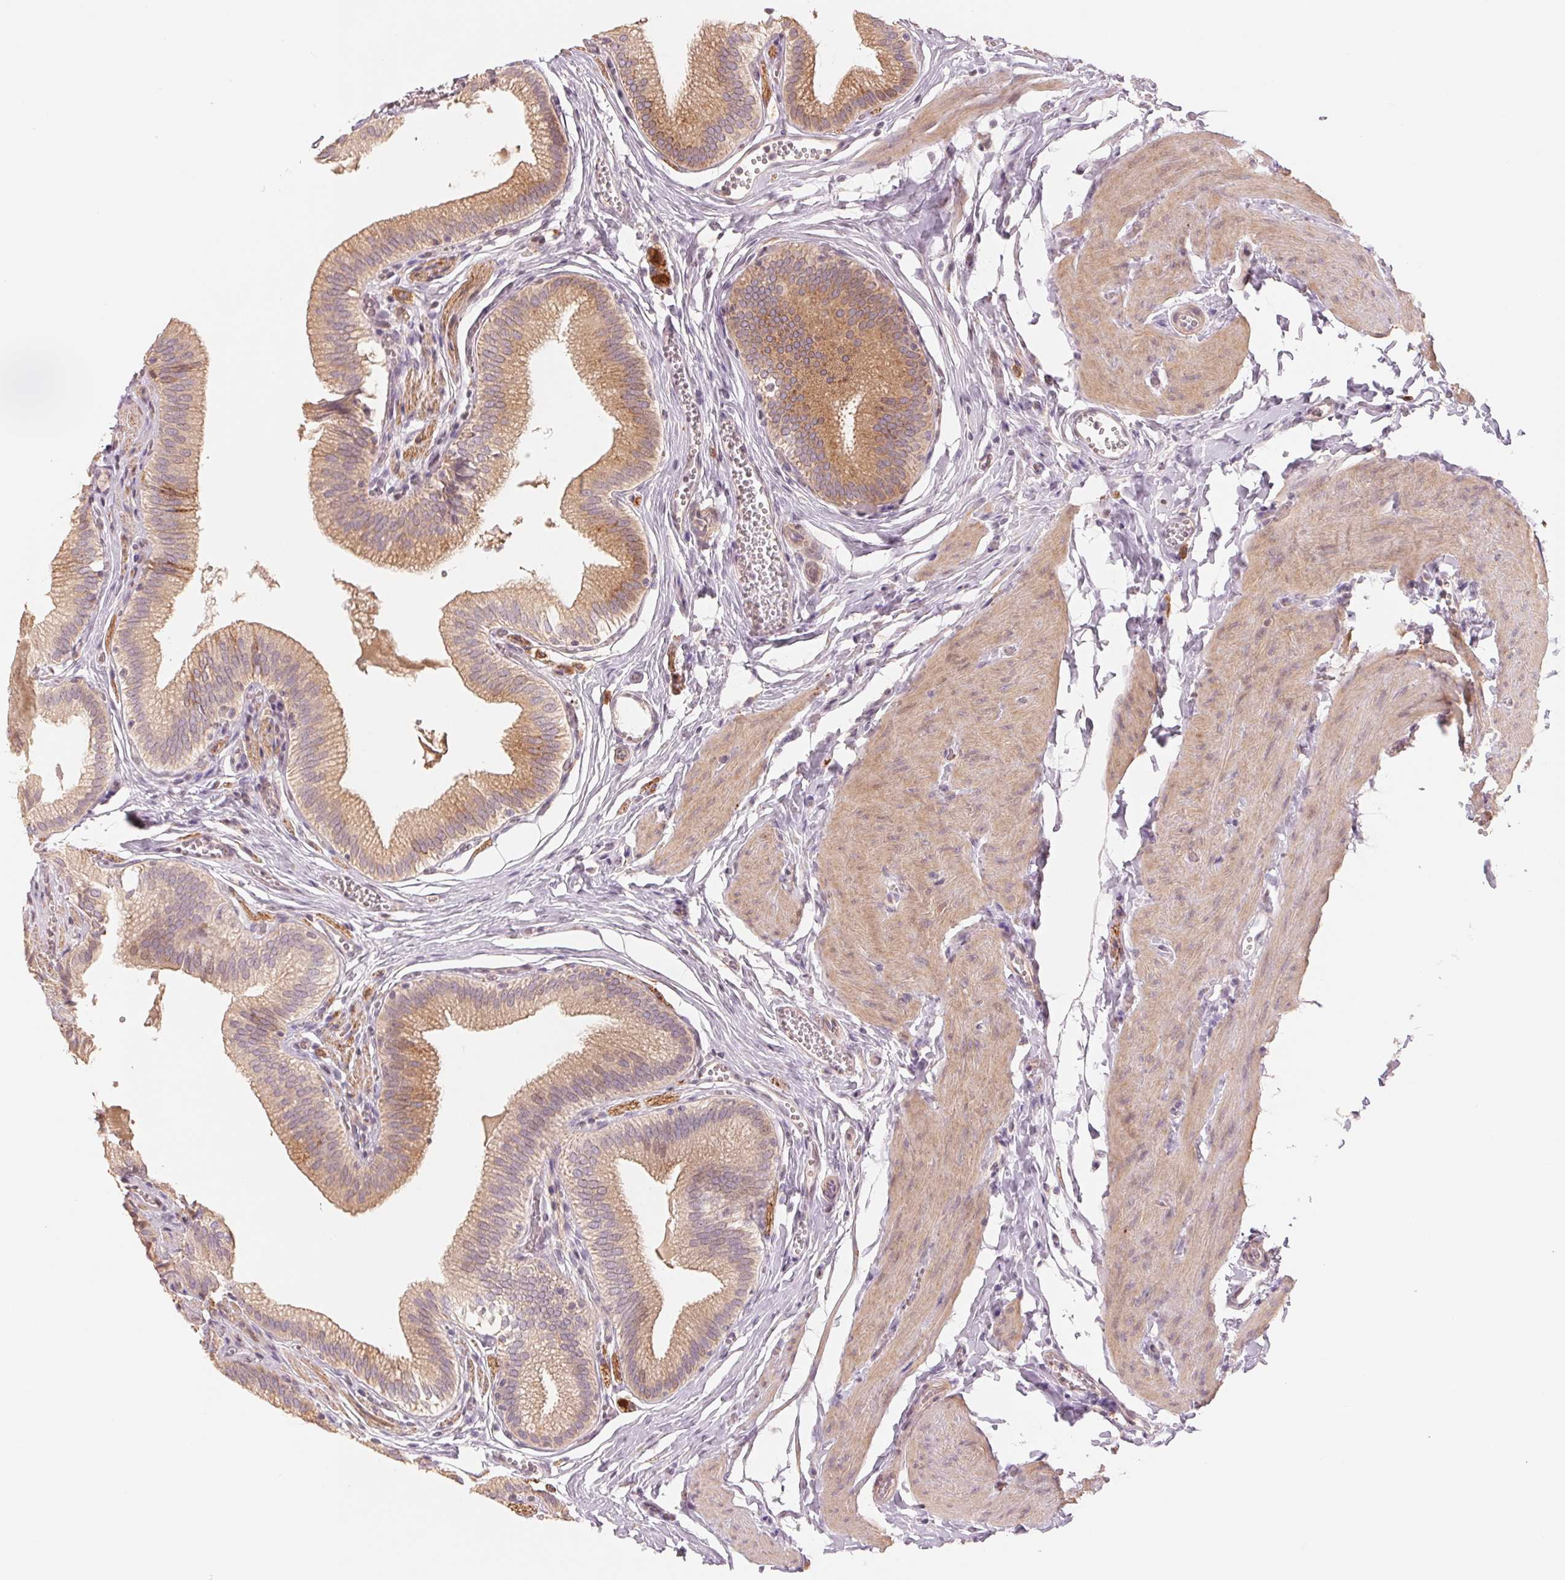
{"staining": {"intensity": "moderate", "quantity": ">75%", "location": "cytoplasmic/membranous"}, "tissue": "gallbladder", "cell_type": "Glandular cells", "image_type": "normal", "snomed": [{"axis": "morphology", "description": "Normal tissue, NOS"}, {"axis": "topography", "description": "Gallbladder"}, {"axis": "topography", "description": "Peripheral nerve tissue"}], "caption": "About >75% of glandular cells in normal human gallbladder exhibit moderate cytoplasmic/membranous protein expression as visualized by brown immunohistochemical staining.", "gene": "DENND2C", "patient": {"sex": "male", "age": 17}}